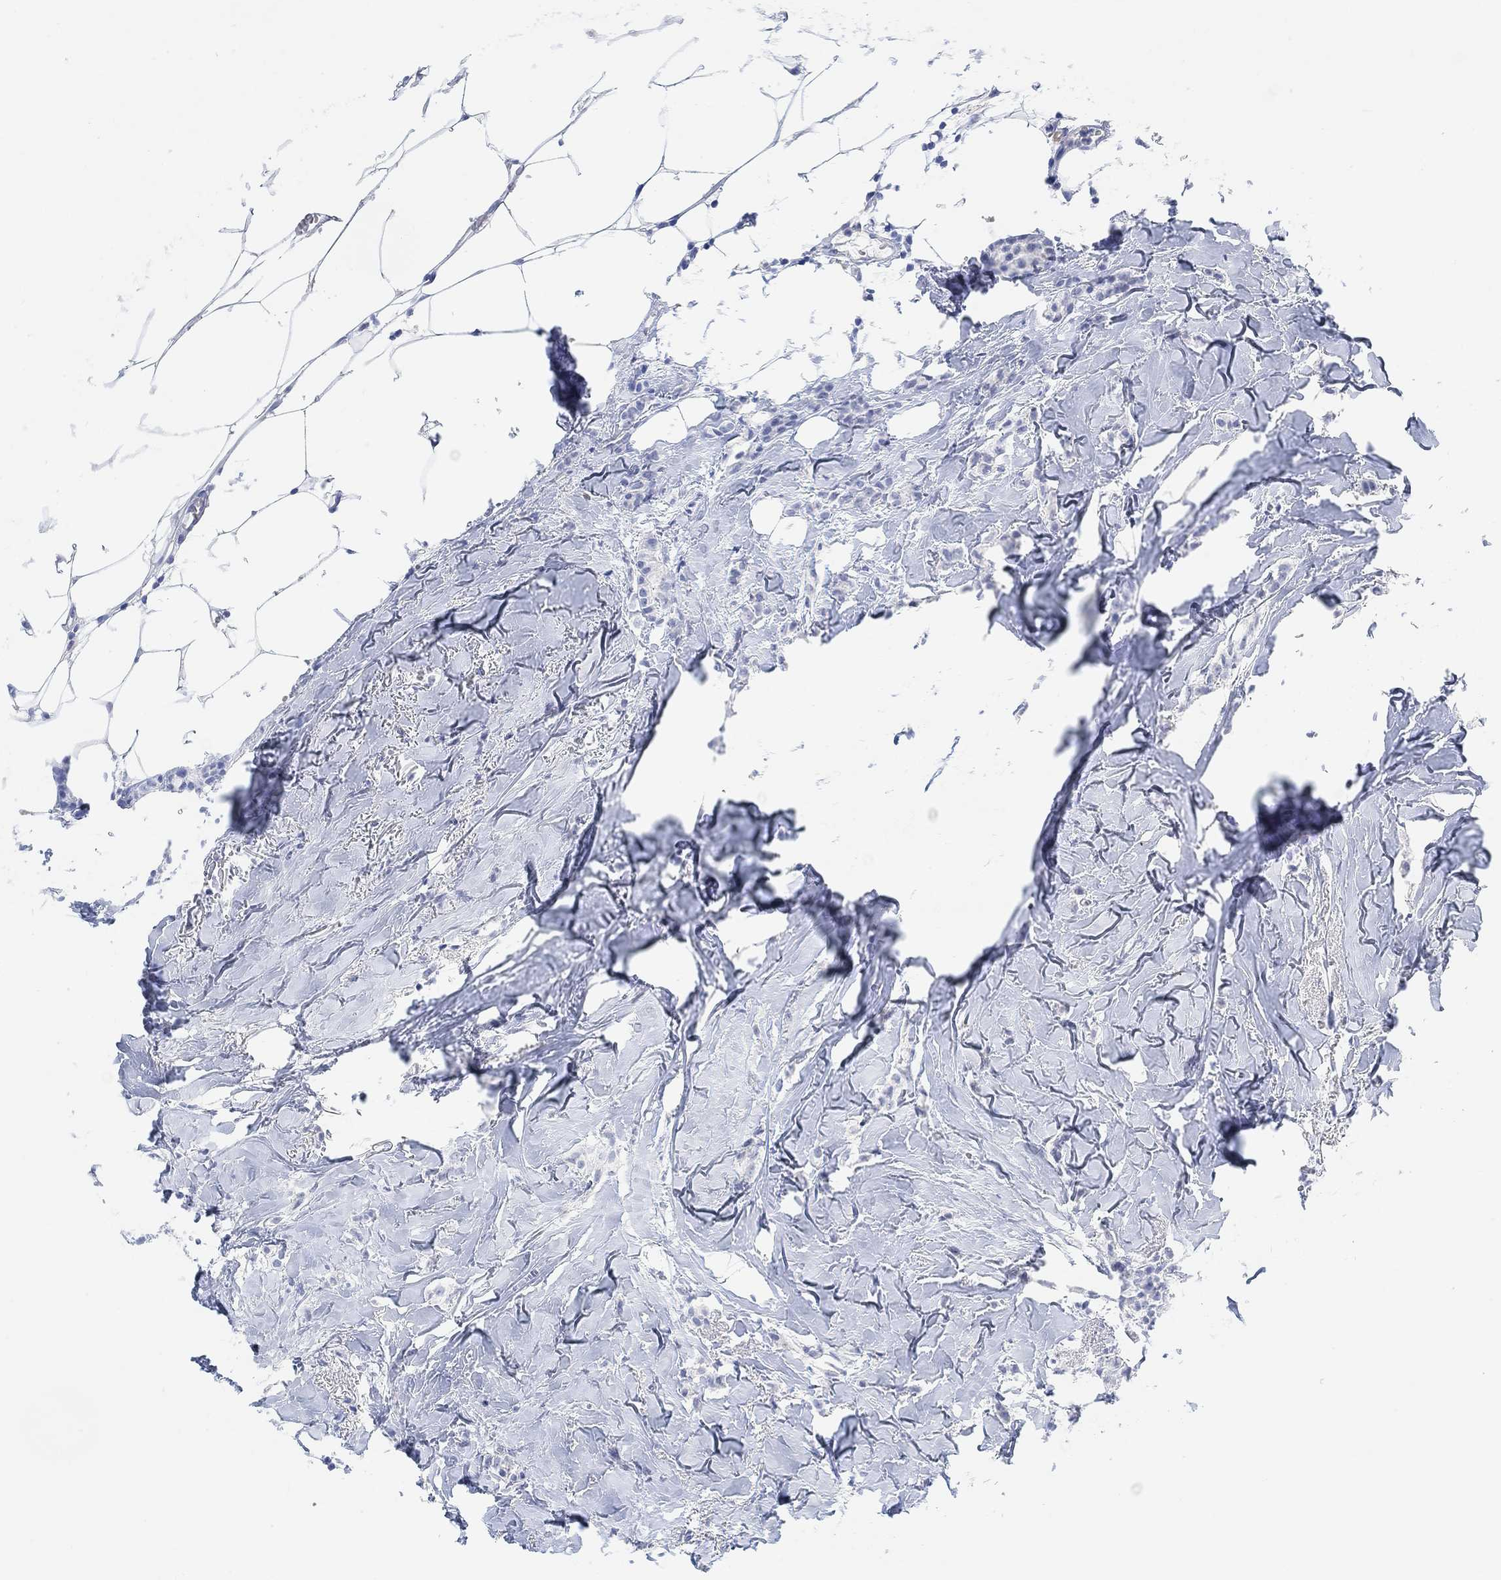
{"staining": {"intensity": "negative", "quantity": "none", "location": "none"}, "tissue": "breast cancer", "cell_type": "Tumor cells", "image_type": "cancer", "snomed": [{"axis": "morphology", "description": "Duct carcinoma"}, {"axis": "topography", "description": "Breast"}], "caption": "A high-resolution photomicrograph shows IHC staining of breast invasive ductal carcinoma, which shows no significant positivity in tumor cells.", "gene": "ENO4", "patient": {"sex": "female", "age": 85}}